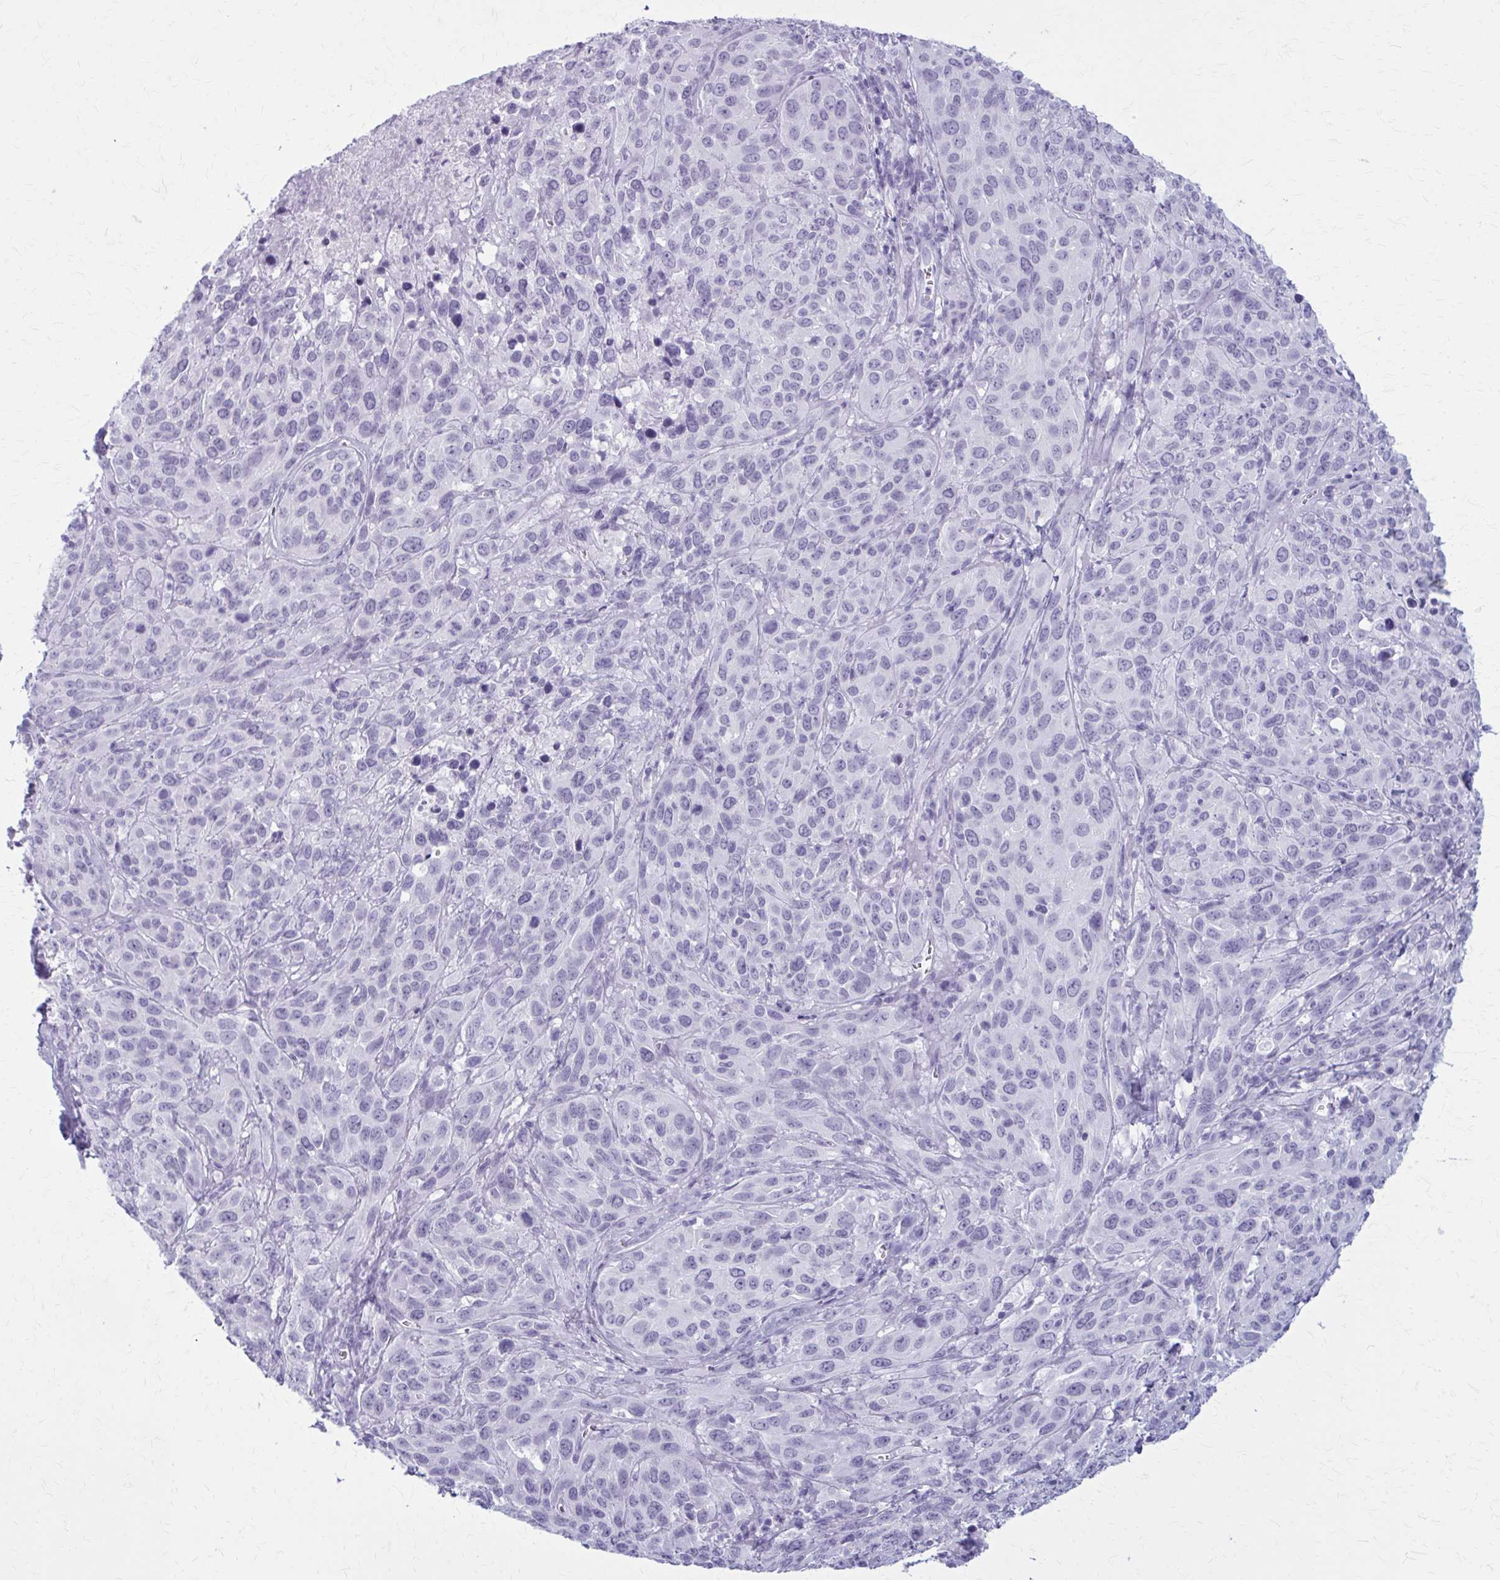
{"staining": {"intensity": "negative", "quantity": "none", "location": "none"}, "tissue": "cervical cancer", "cell_type": "Tumor cells", "image_type": "cancer", "snomed": [{"axis": "morphology", "description": "Normal tissue, NOS"}, {"axis": "morphology", "description": "Squamous cell carcinoma, NOS"}, {"axis": "topography", "description": "Cervix"}], "caption": "The immunohistochemistry micrograph has no significant positivity in tumor cells of cervical cancer (squamous cell carcinoma) tissue.", "gene": "ZDHHC7", "patient": {"sex": "female", "age": 51}}